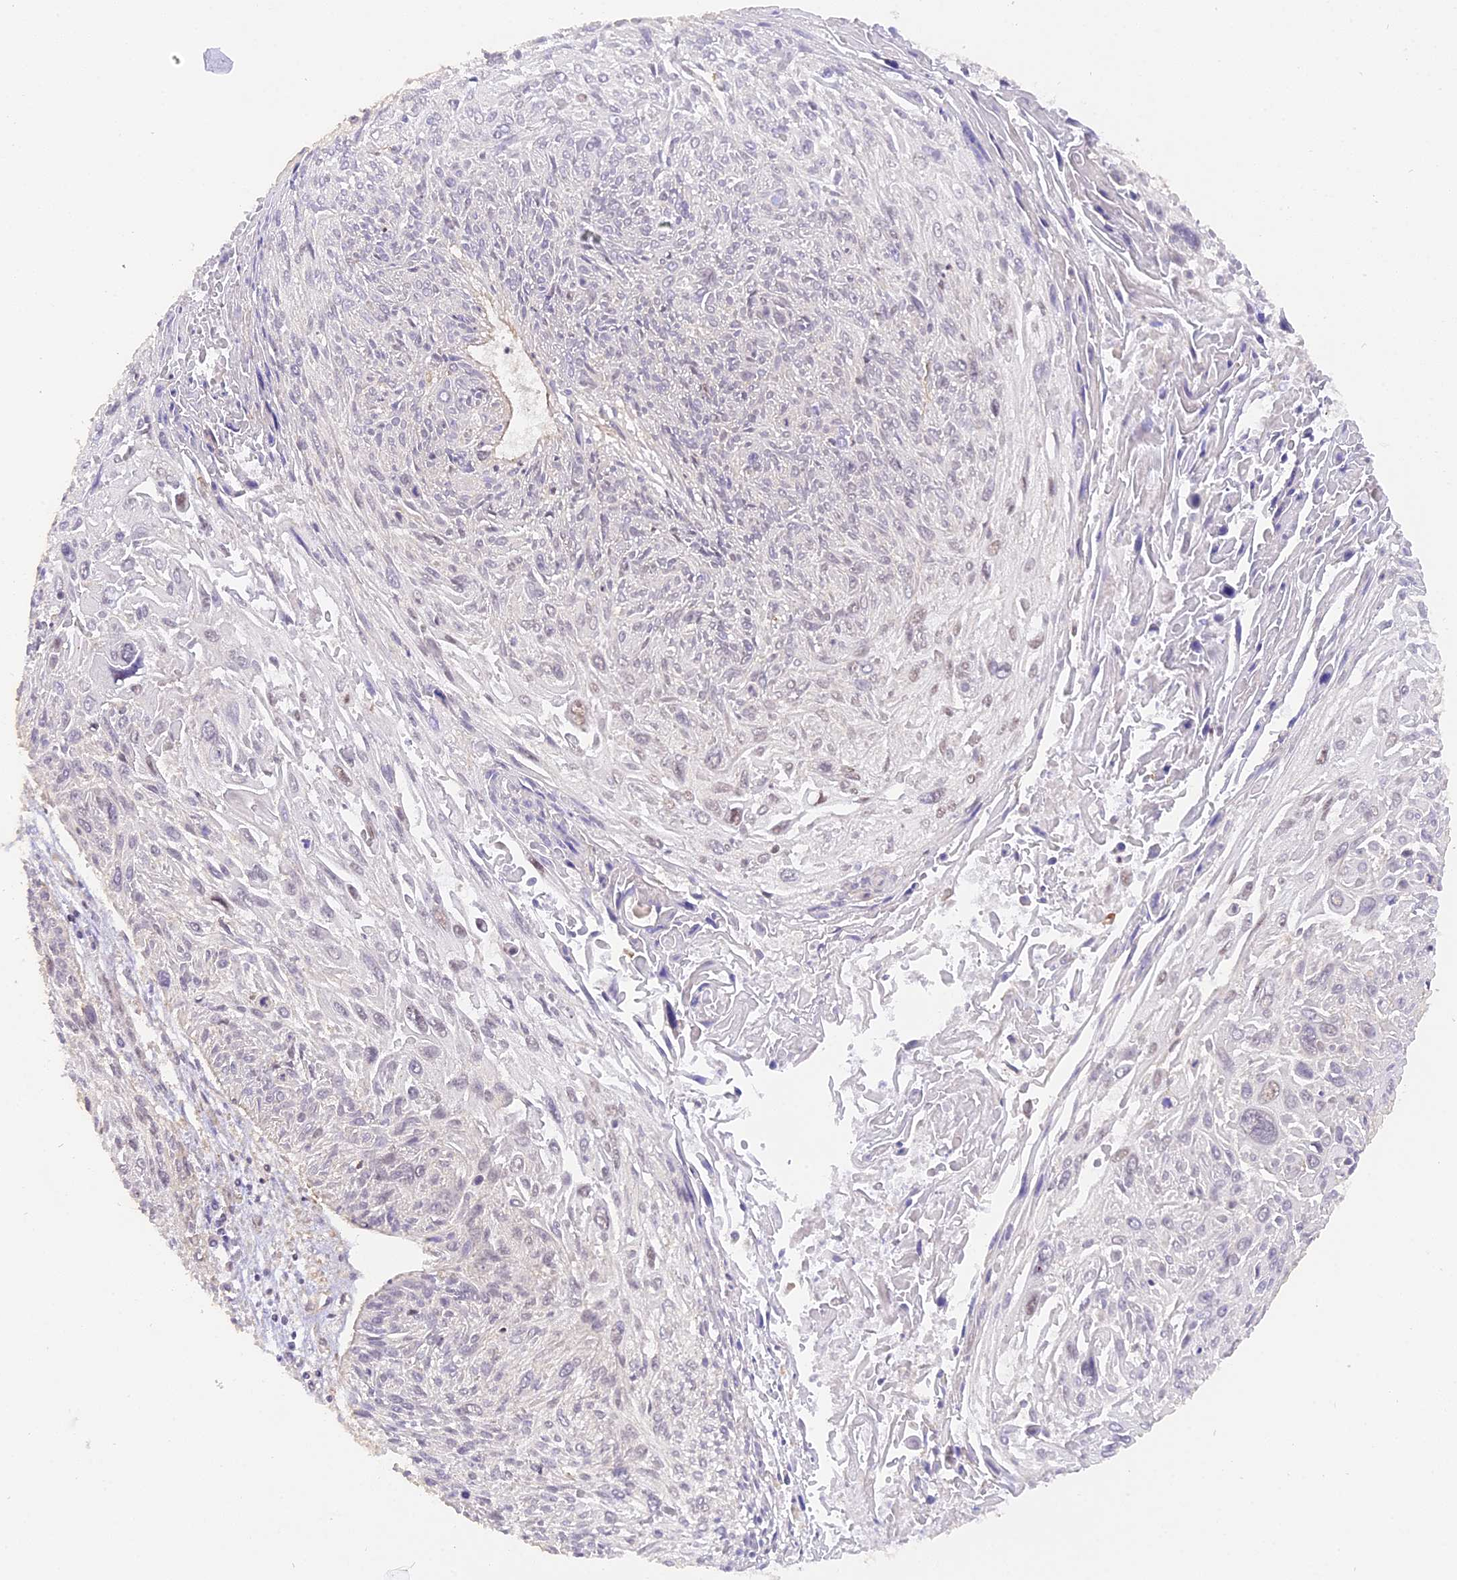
{"staining": {"intensity": "weak", "quantity": "<25%", "location": "cytoplasmic/membranous,nuclear"}, "tissue": "cervical cancer", "cell_type": "Tumor cells", "image_type": "cancer", "snomed": [{"axis": "morphology", "description": "Squamous cell carcinoma, NOS"}, {"axis": "topography", "description": "Cervix"}], "caption": "A micrograph of human cervical cancer (squamous cell carcinoma) is negative for staining in tumor cells.", "gene": "SAMD4A", "patient": {"sex": "female", "age": 51}}